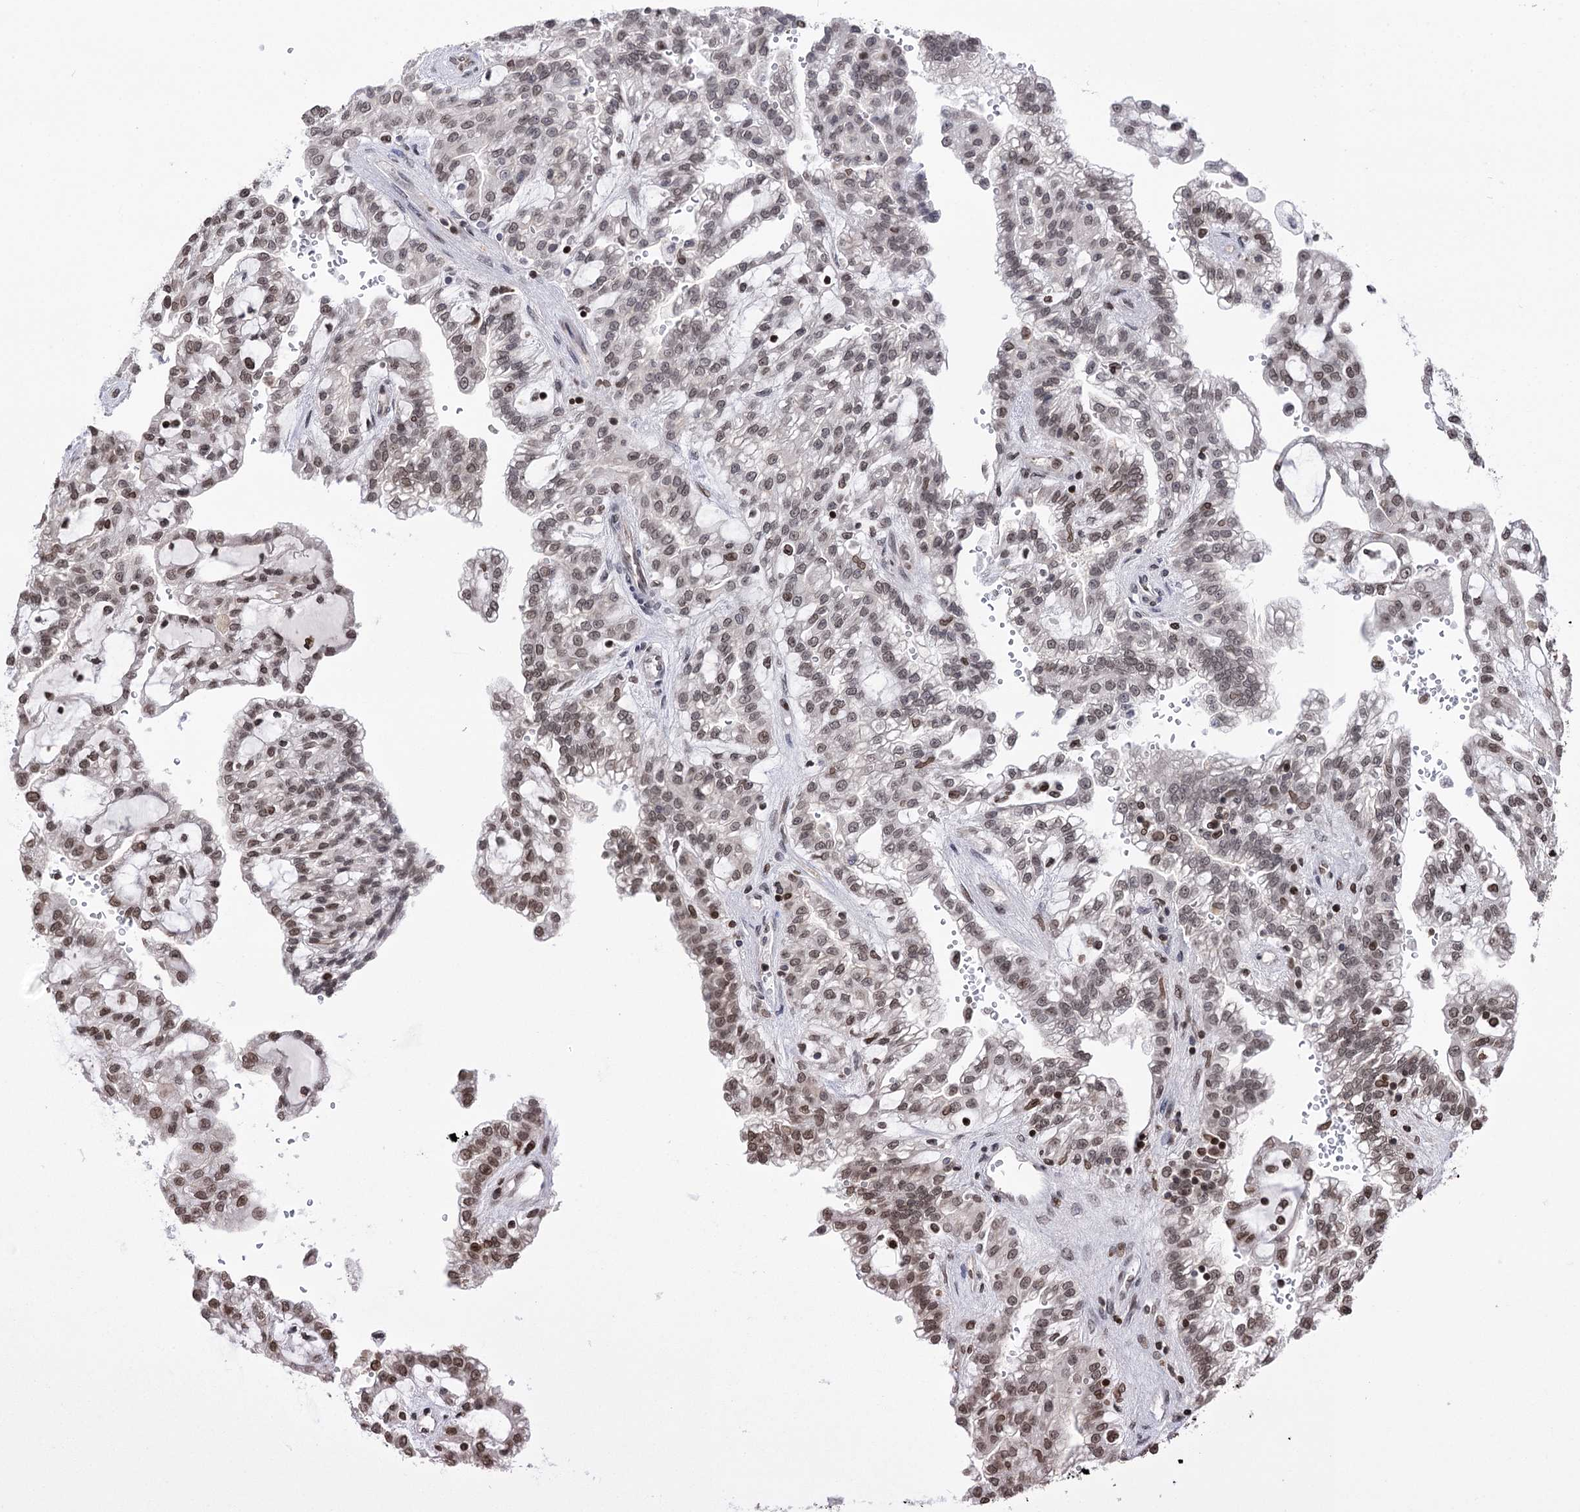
{"staining": {"intensity": "moderate", "quantity": "<25%", "location": "nuclear"}, "tissue": "renal cancer", "cell_type": "Tumor cells", "image_type": "cancer", "snomed": [{"axis": "morphology", "description": "Adenocarcinoma, NOS"}, {"axis": "topography", "description": "Kidney"}], "caption": "Renal cancer tissue reveals moderate nuclear expression in approximately <25% of tumor cells", "gene": "CCDC77", "patient": {"sex": "male", "age": 63}}